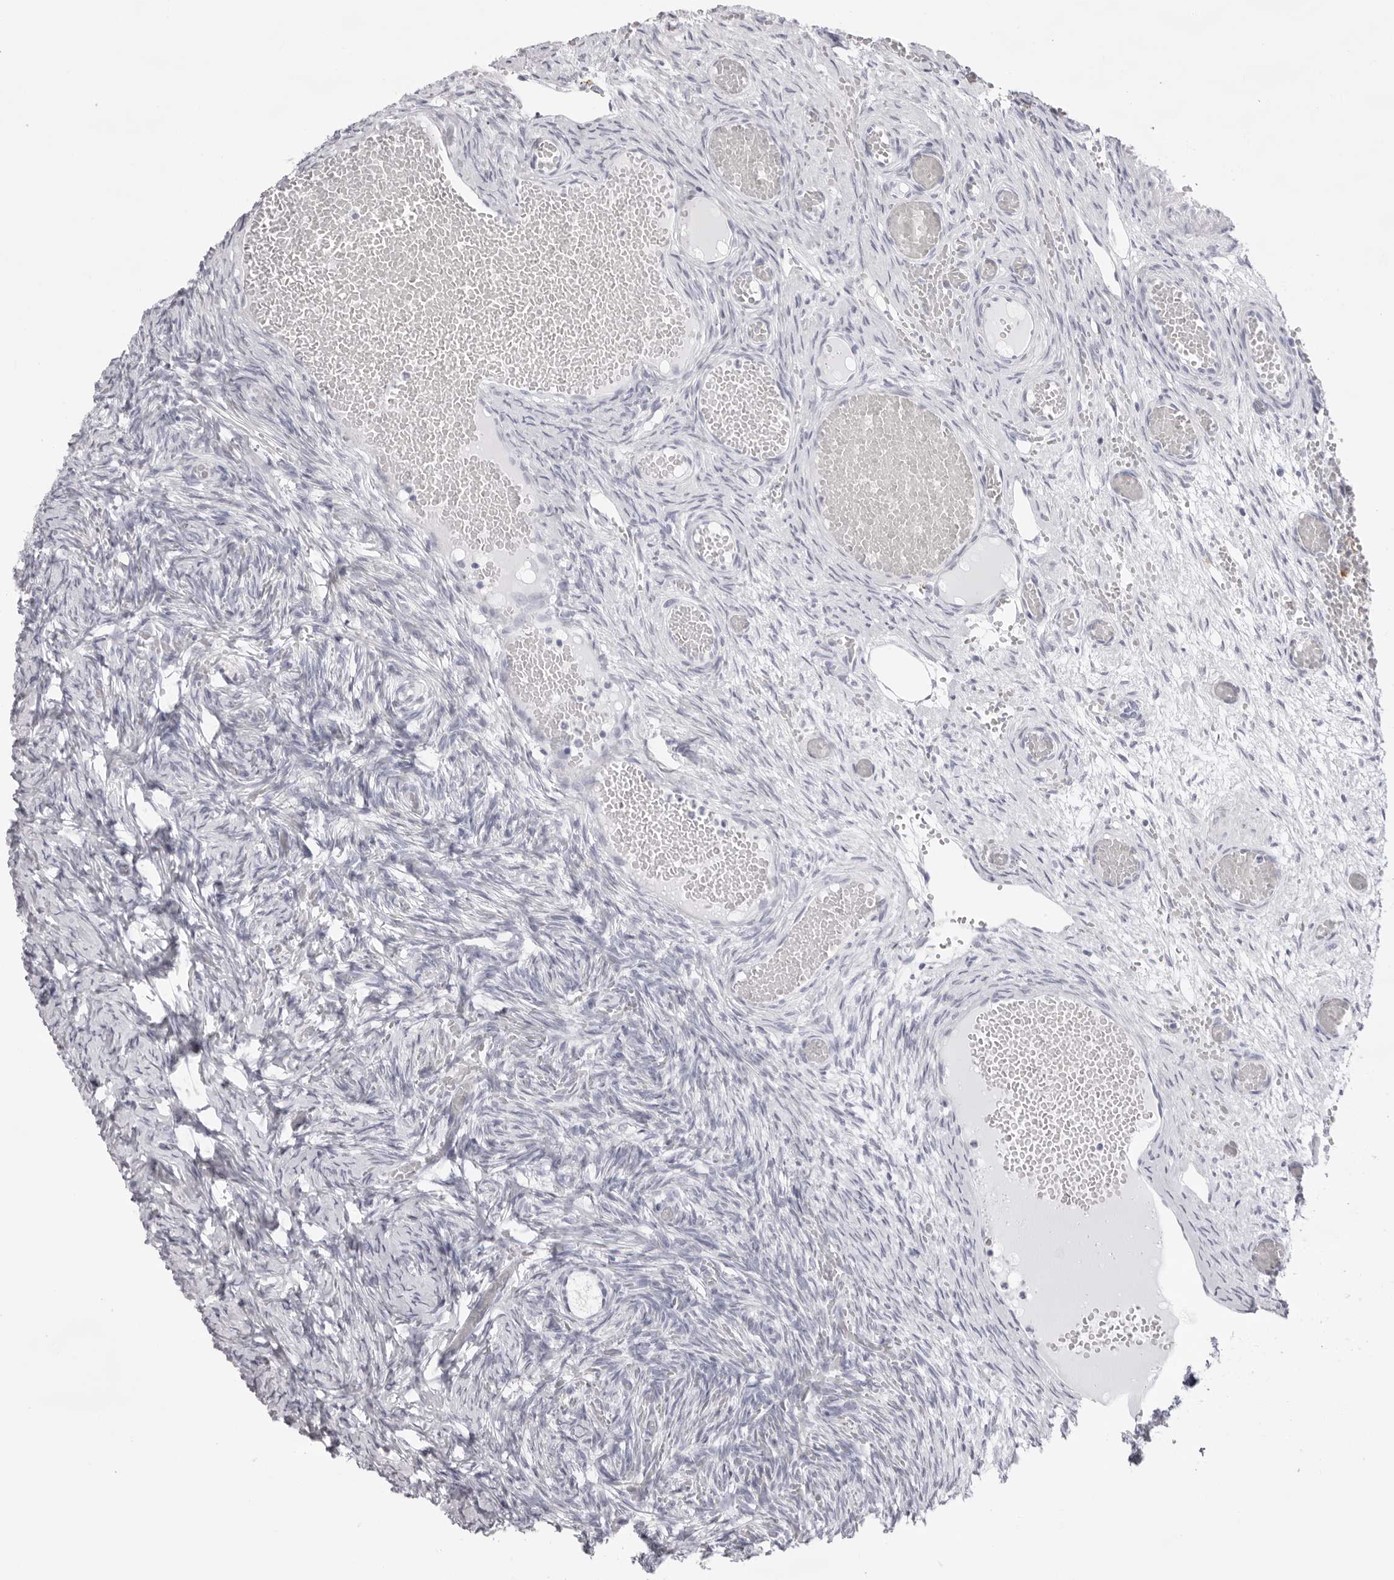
{"staining": {"intensity": "moderate", "quantity": ">75%", "location": "cytoplasmic/membranous"}, "tissue": "ovary", "cell_type": "Follicle cells", "image_type": "normal", "snomed": [{"axis": "morphology", "description": "Adenocarcinoma, NOS"}, {"axis": "topography", "description": "Endometrium"}], "caption": "Moderate cytoplasmic/membranous protein staining is appreciated in approximately >75% of follicle cells in ovary.", "gene": "SMIM2", "patient": {"sex": "female", "age": 32}}